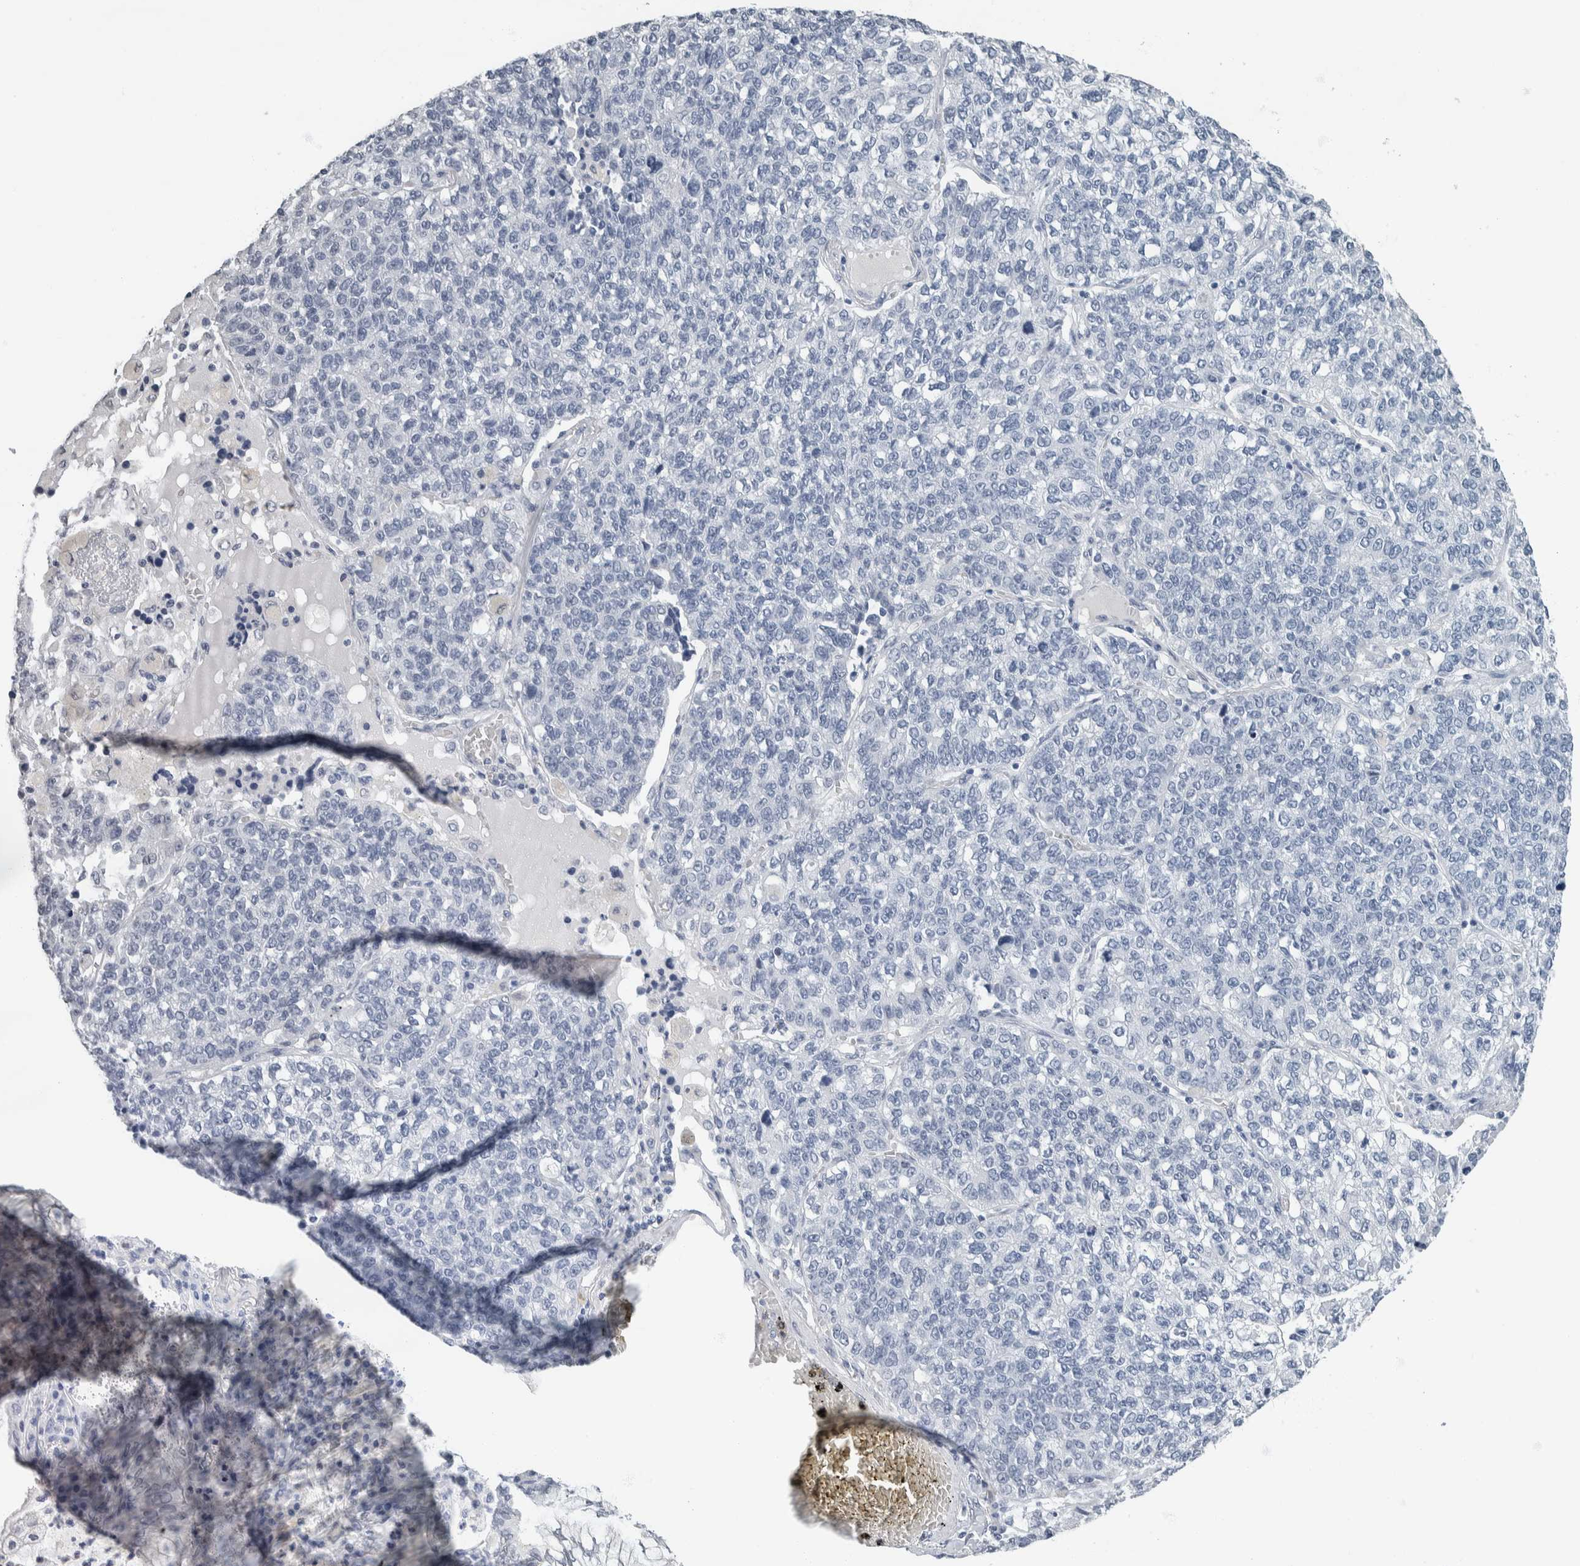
{"staining": {"intensity": "negative", "quantity": "none", "location": "none"}, "tissue": "lung cancer", "cell_type": "Tumor cells", "image_type": "cancer", "snomed": [{"axis": "morphology", "description": "Adenocarcinoma, NOS"}, {"axis": "topography", "description": "Lung"}], "caption": "Histopathology image shows no protein positivity in tumor cells of lung cancer tissue.", "gene": "NEFM", "patient": {"sex": "male", "age": 49}}